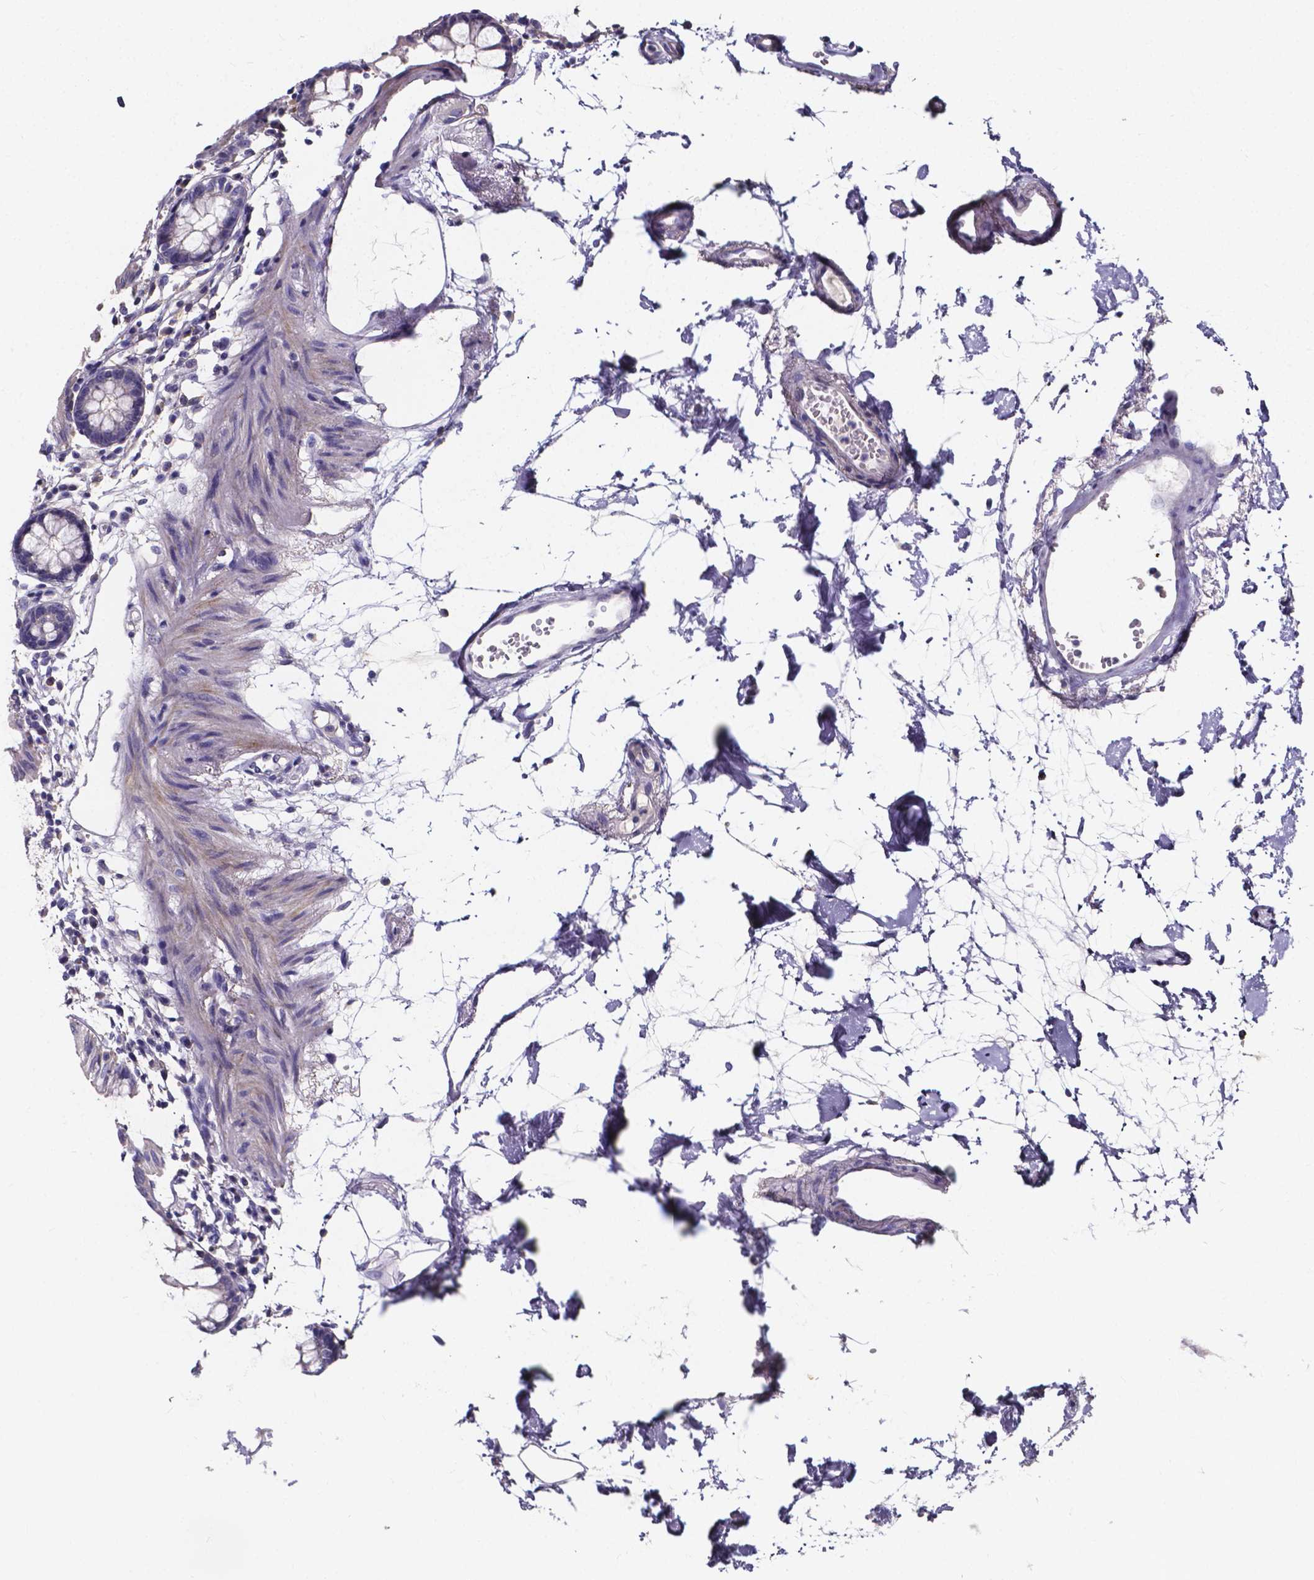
{"staining": {"intensity": "negative", "quantity": "none", "location": "none"}, "tissue": "colon", "cell_type": "Endothelial cells", "image_type": "normal", "snomed": [{"axis": "morphology", "description": "Normal tissue, NOS"}, {"axis": "topography", "description": "Colon"}], "caption": "Immunohistochemistry (IHC) of benign colon exhibits no staining in endothelial cells.", "gene": "SPOCD1", "patient": {"sex": "female", "age": 84}}